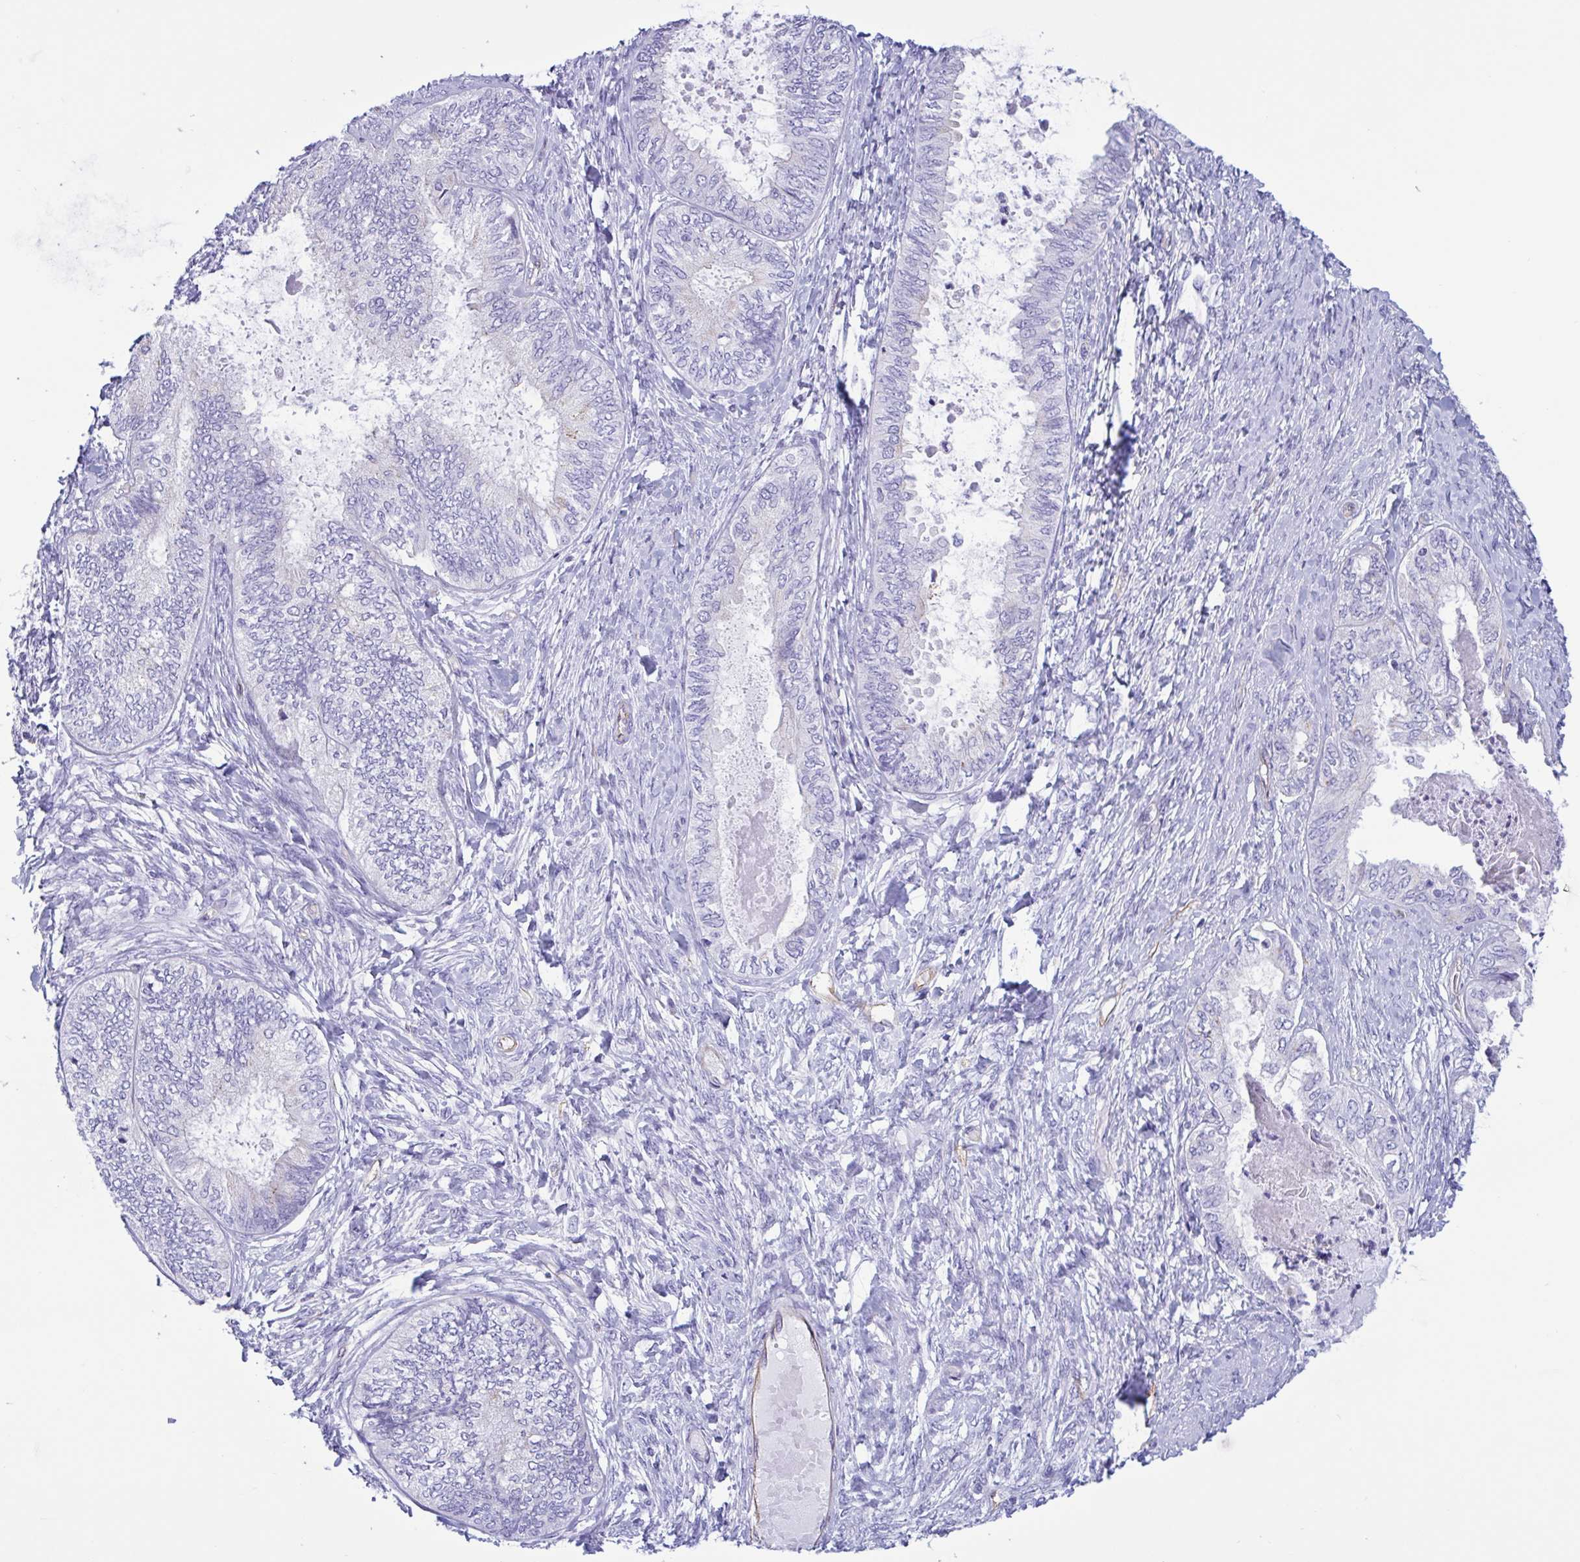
{"staining": {"intensity": "negative", "quantity": "none", "location": "none"}, "tissue": "ovarian cancer", "cell_type": "Tumor cells", "image_type": "cancer", "snomed": [{"axis": "morphology", "description": "Carcinoma, endometroid"}, {"axis": "topography", "description": "Ovary"}], "caption": "Immunohistochemistry (IHC) of ovarian cancer reveals no staining in tumor cells. (DAB immunohistochemistry with hematoxylin counter stain).", "gene": "RPL22L1", "patient": {"sex": "female", "age": 70}}